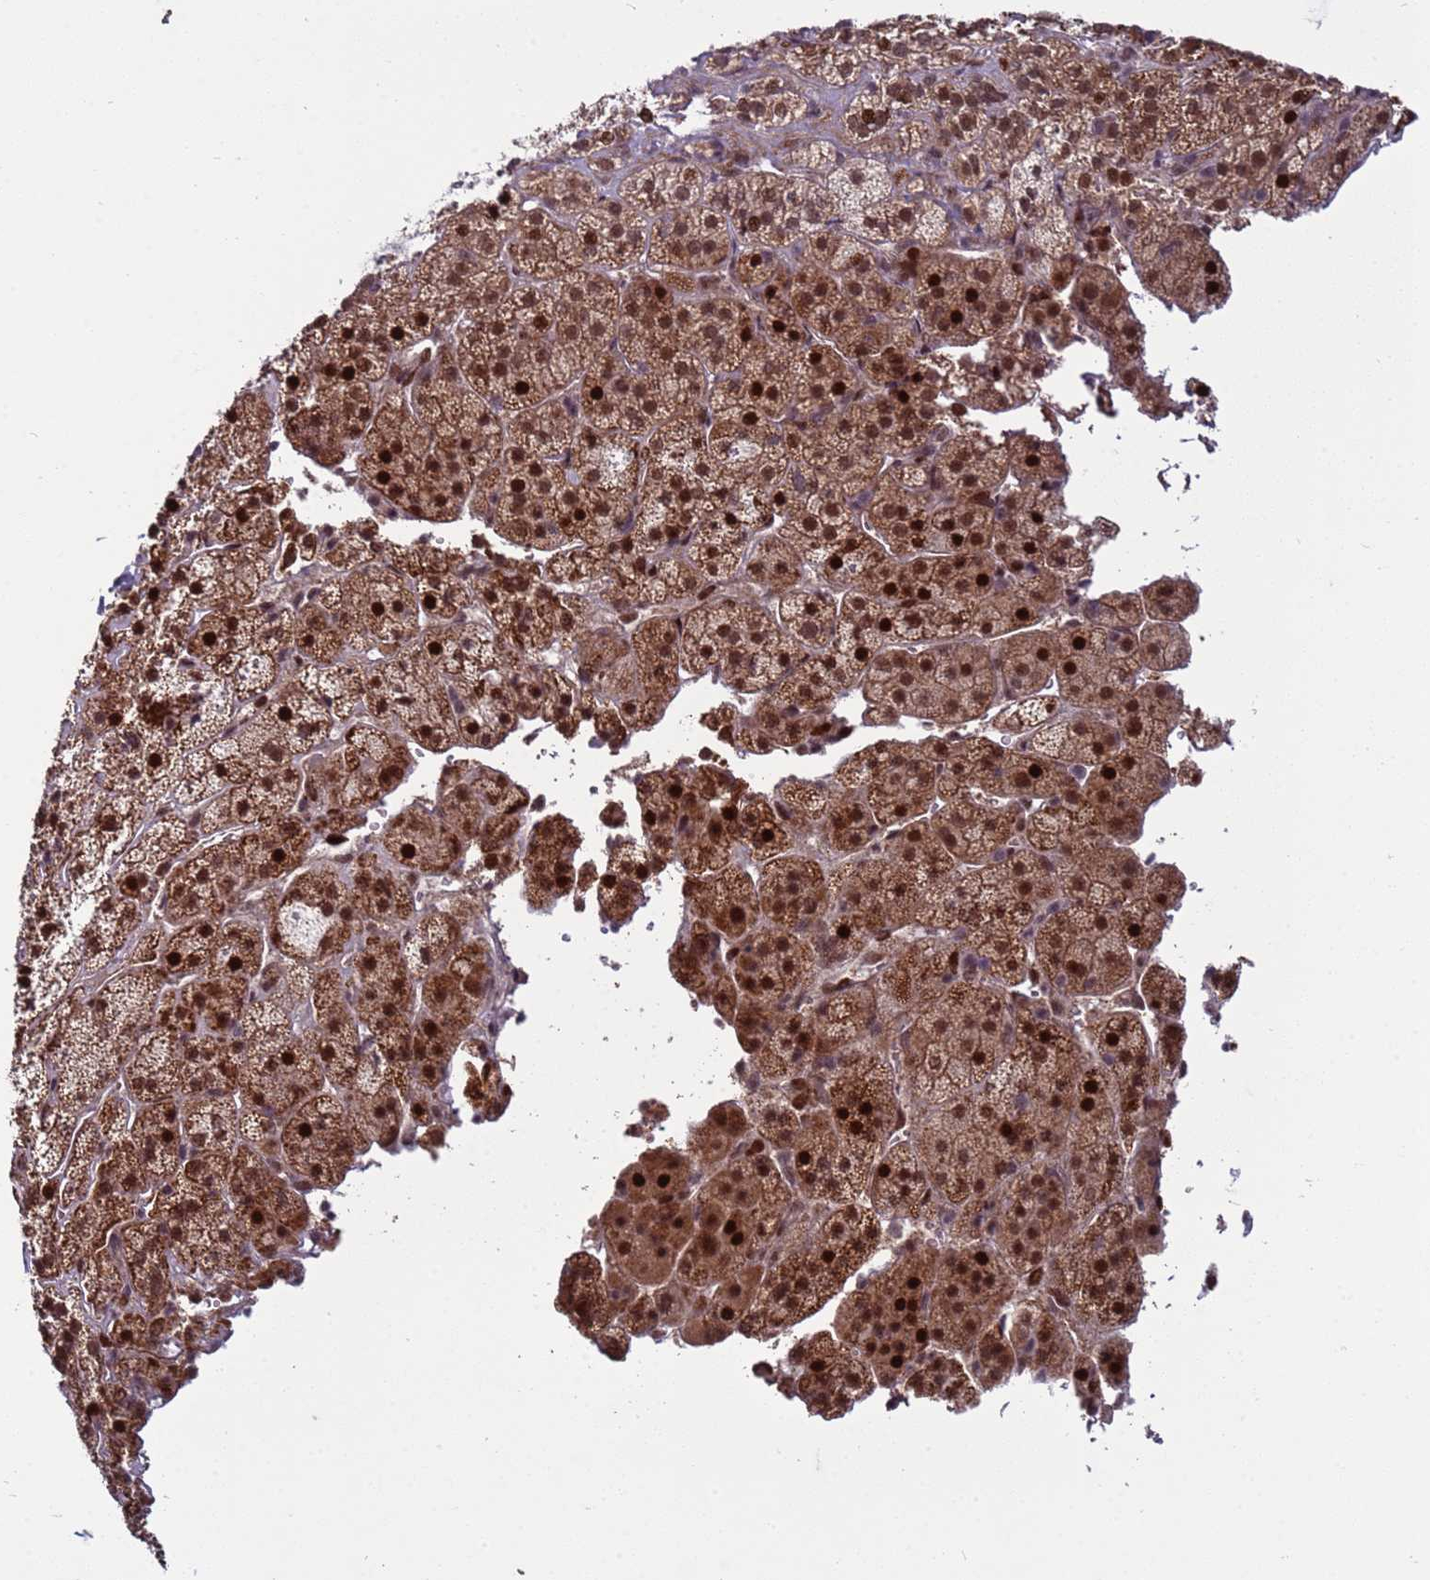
{"staining": {"intensity": "strong", "quantity": "<25%", "location": "cytoplasmic/membranous,nuclear"}, "tissue": "adrenal gland", "cell_type": "Glandular cells", "image_type": "normal", "snomed": [{"axis": "morphology", "description": "Normal tissue, NOS"}, {"axis": "topography", "description": "Adrenal gland"}], "caption": "The histopathology image displays immunohistochemical staining of normal adrenal gland. There is strong cytoplasmic/membranous,nuclear positivity is present in approximately <25% of glandular cells. The staining was performed using DAB (3,3'-diaminobenzidine) to visualize the protein expression in brown, while the nuclei were stained in blue with hematoxylin (Magnification: 20x).", "gene": "SHC3", "patient": {"sex": "female", "age": 70}}